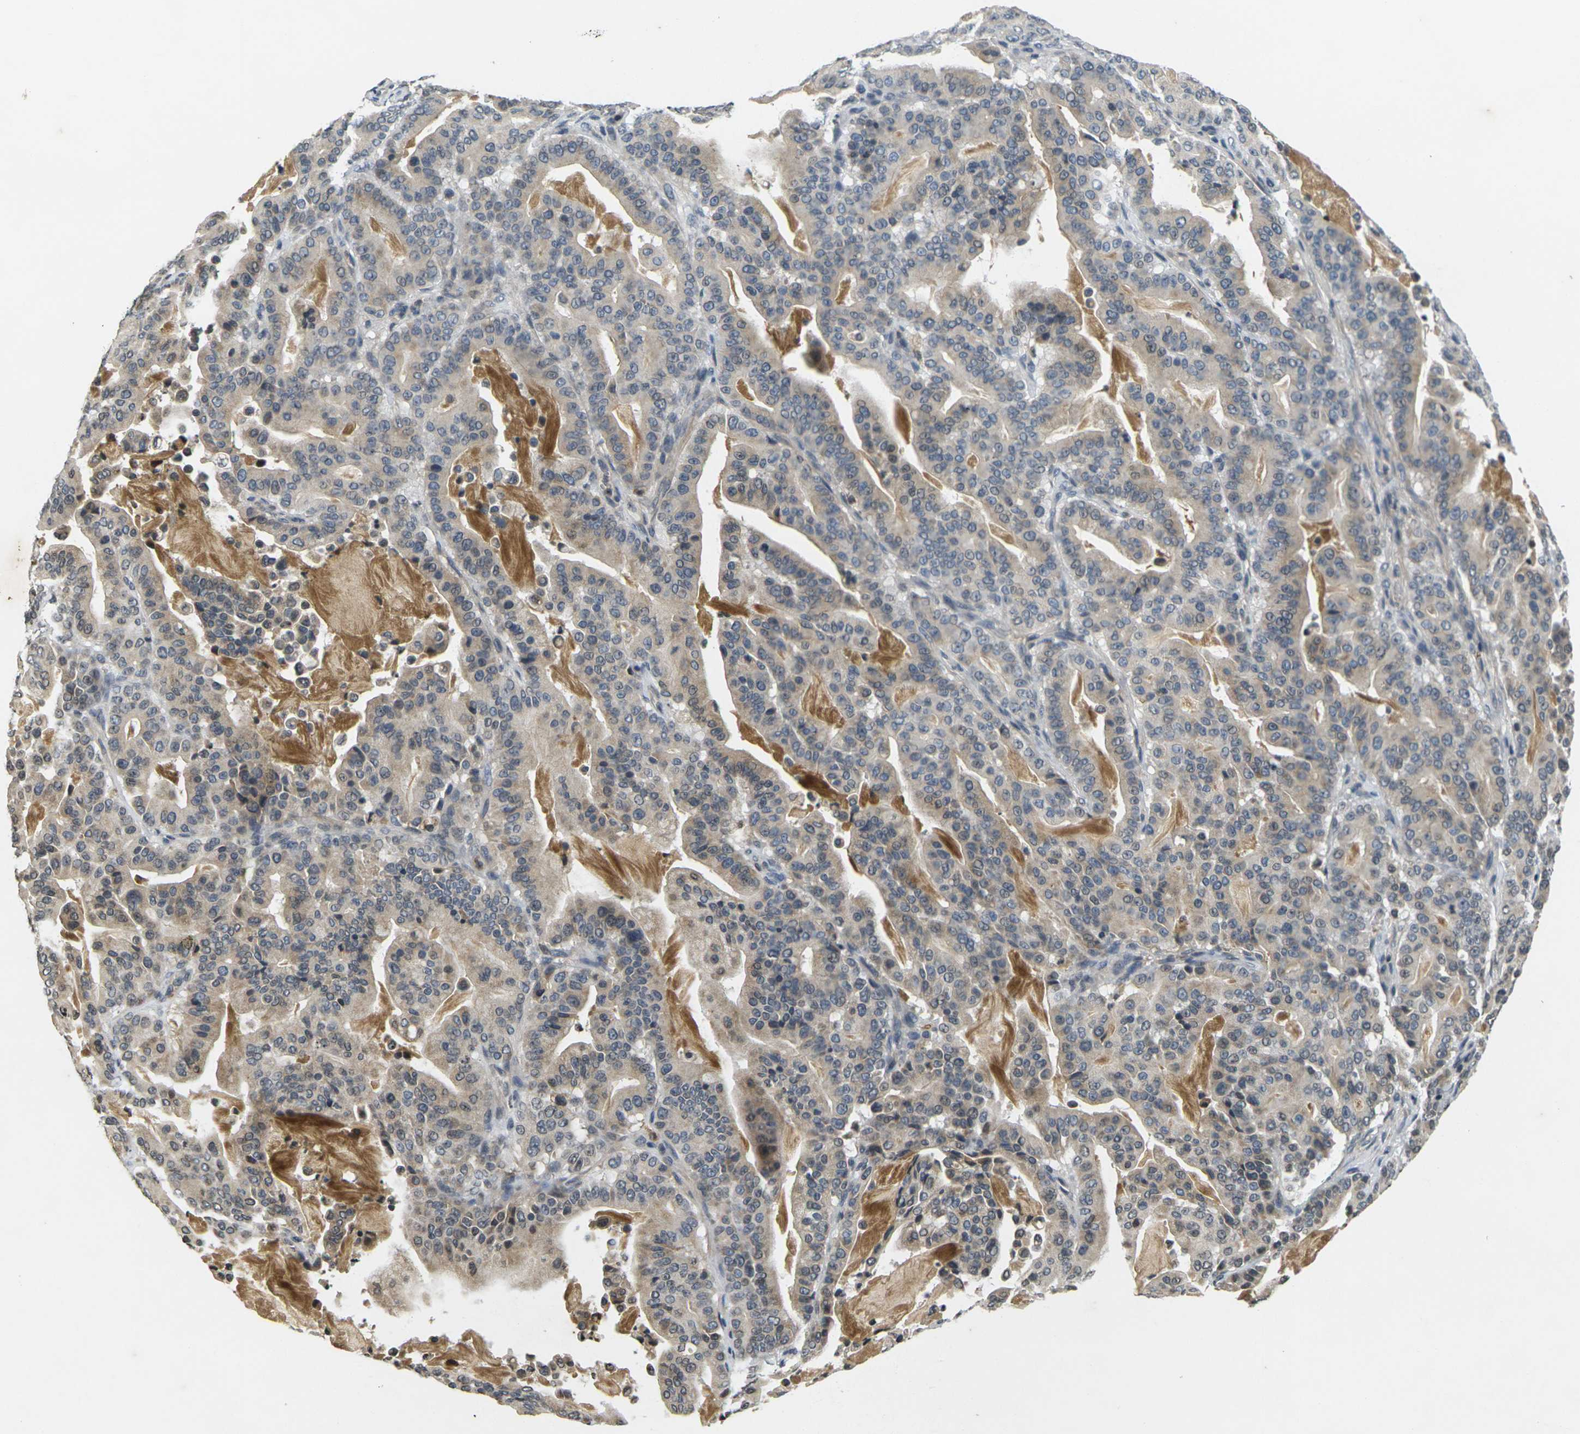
{"staining": {"intensity": "weak", "quantity": ">75%", "location": "cytoplasmic/membranous"}, "tissue": "pancreatic cancer", "cell_type": "Tumor cells", "image_type": "cancer", "snomed": [{"axis": "morphology", "description": "Adenocarcinoma, NOS"}, {"axis": "topography", "description": "Pancreas"}], "caption": "The image displays a brown stain indicating the presence of a protein in the cytoplasmic/membranous of tumor cells in pancreatic adenocarcinoma.", "gene": "C1QC", "patient": {"sex": "male", "age": 63}}